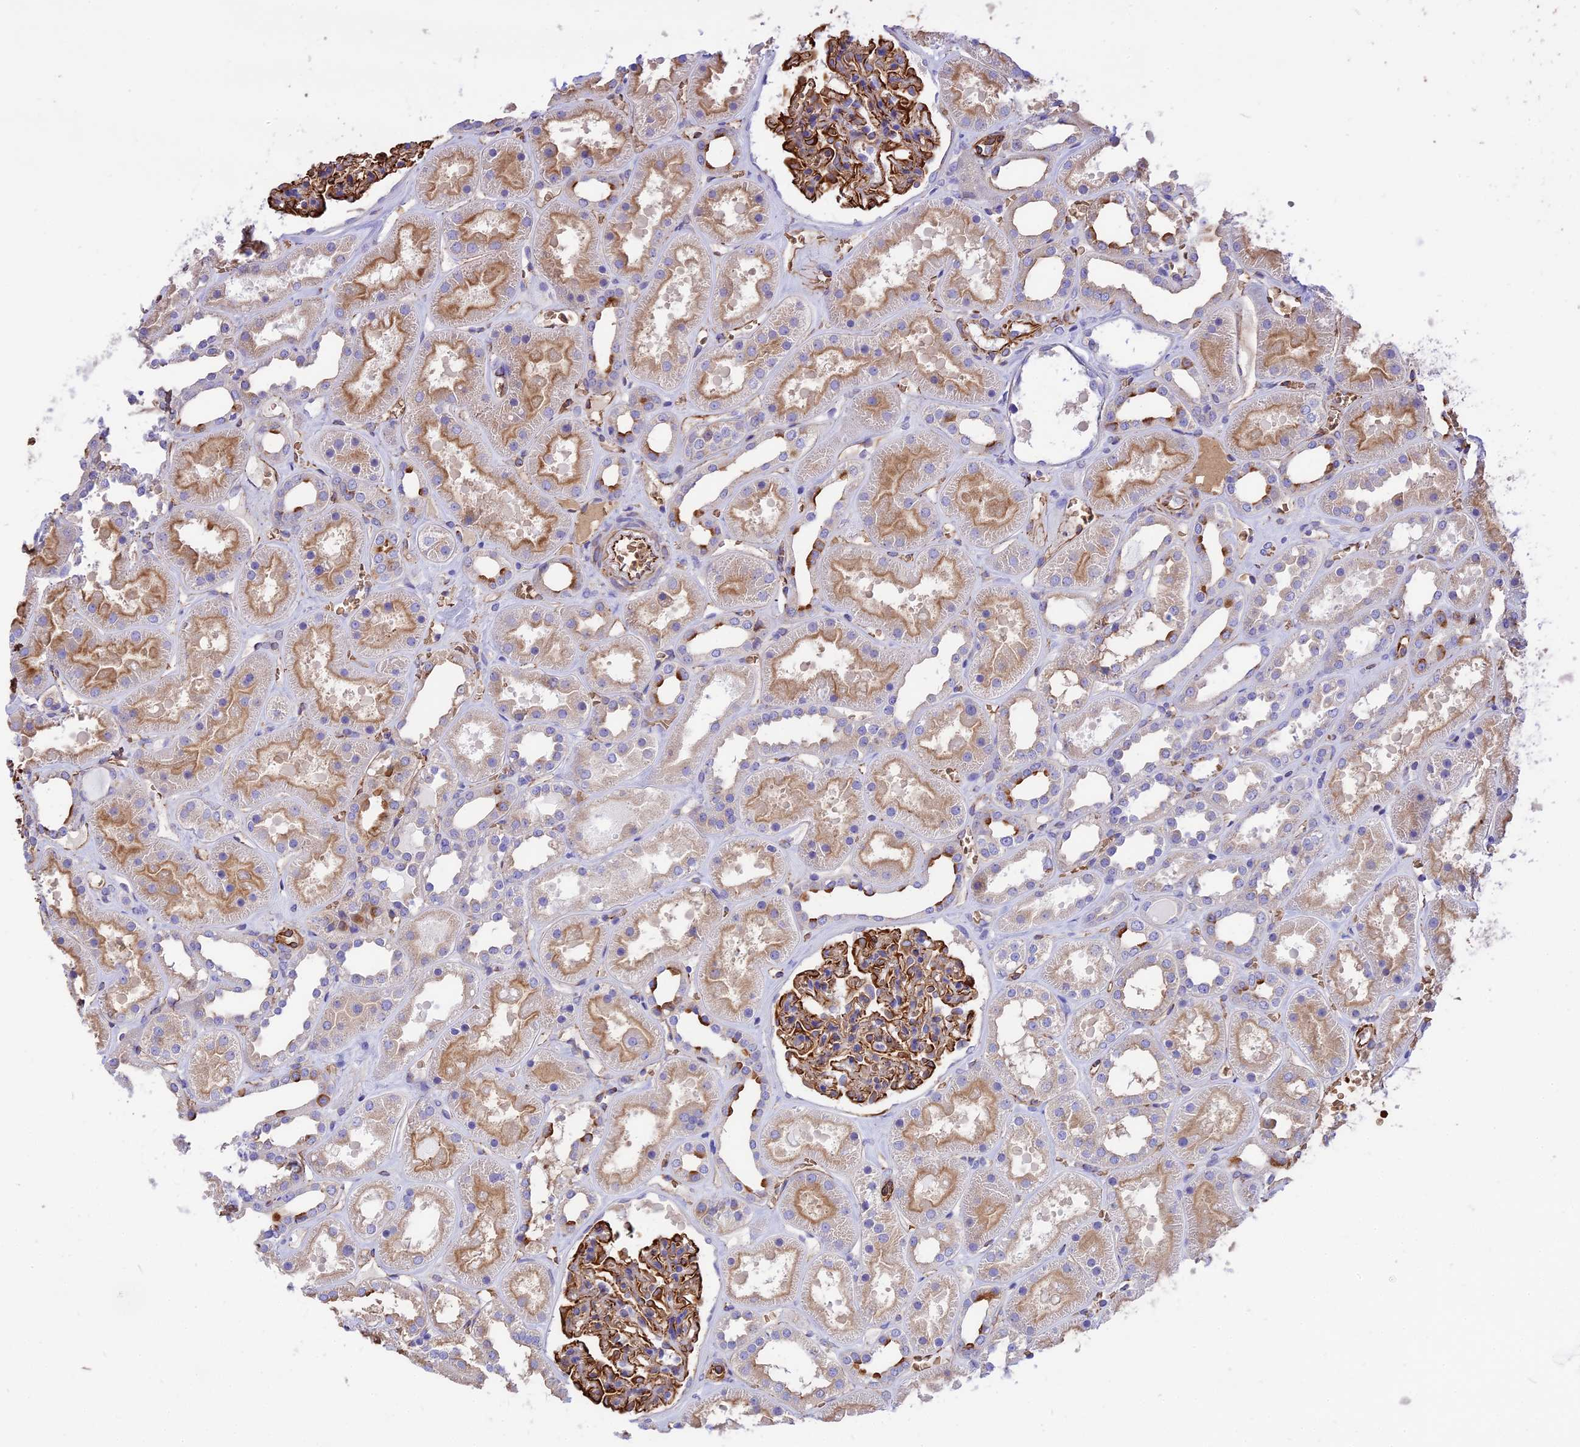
{"staining": {"intensity": "strong", "quantity": "25%-75%", "location": "cytoplasmic/membranous"}, "tissue": "kidney", "cell_type": "Cells in glomeruli", "image_type": "normal", "snomed": [{"axis": "morphology", "description": "Normal tissue, NOS"}, {"axis": "topography", "description": "Kidney"}], "caption": "A high amount of strong cytoplasmic/membranous positivity is present in about 25%-75% of cells in glomeruli in normal kidney.", "gene": "TTC4", "patient": {"sex": "female", "age": 41}}